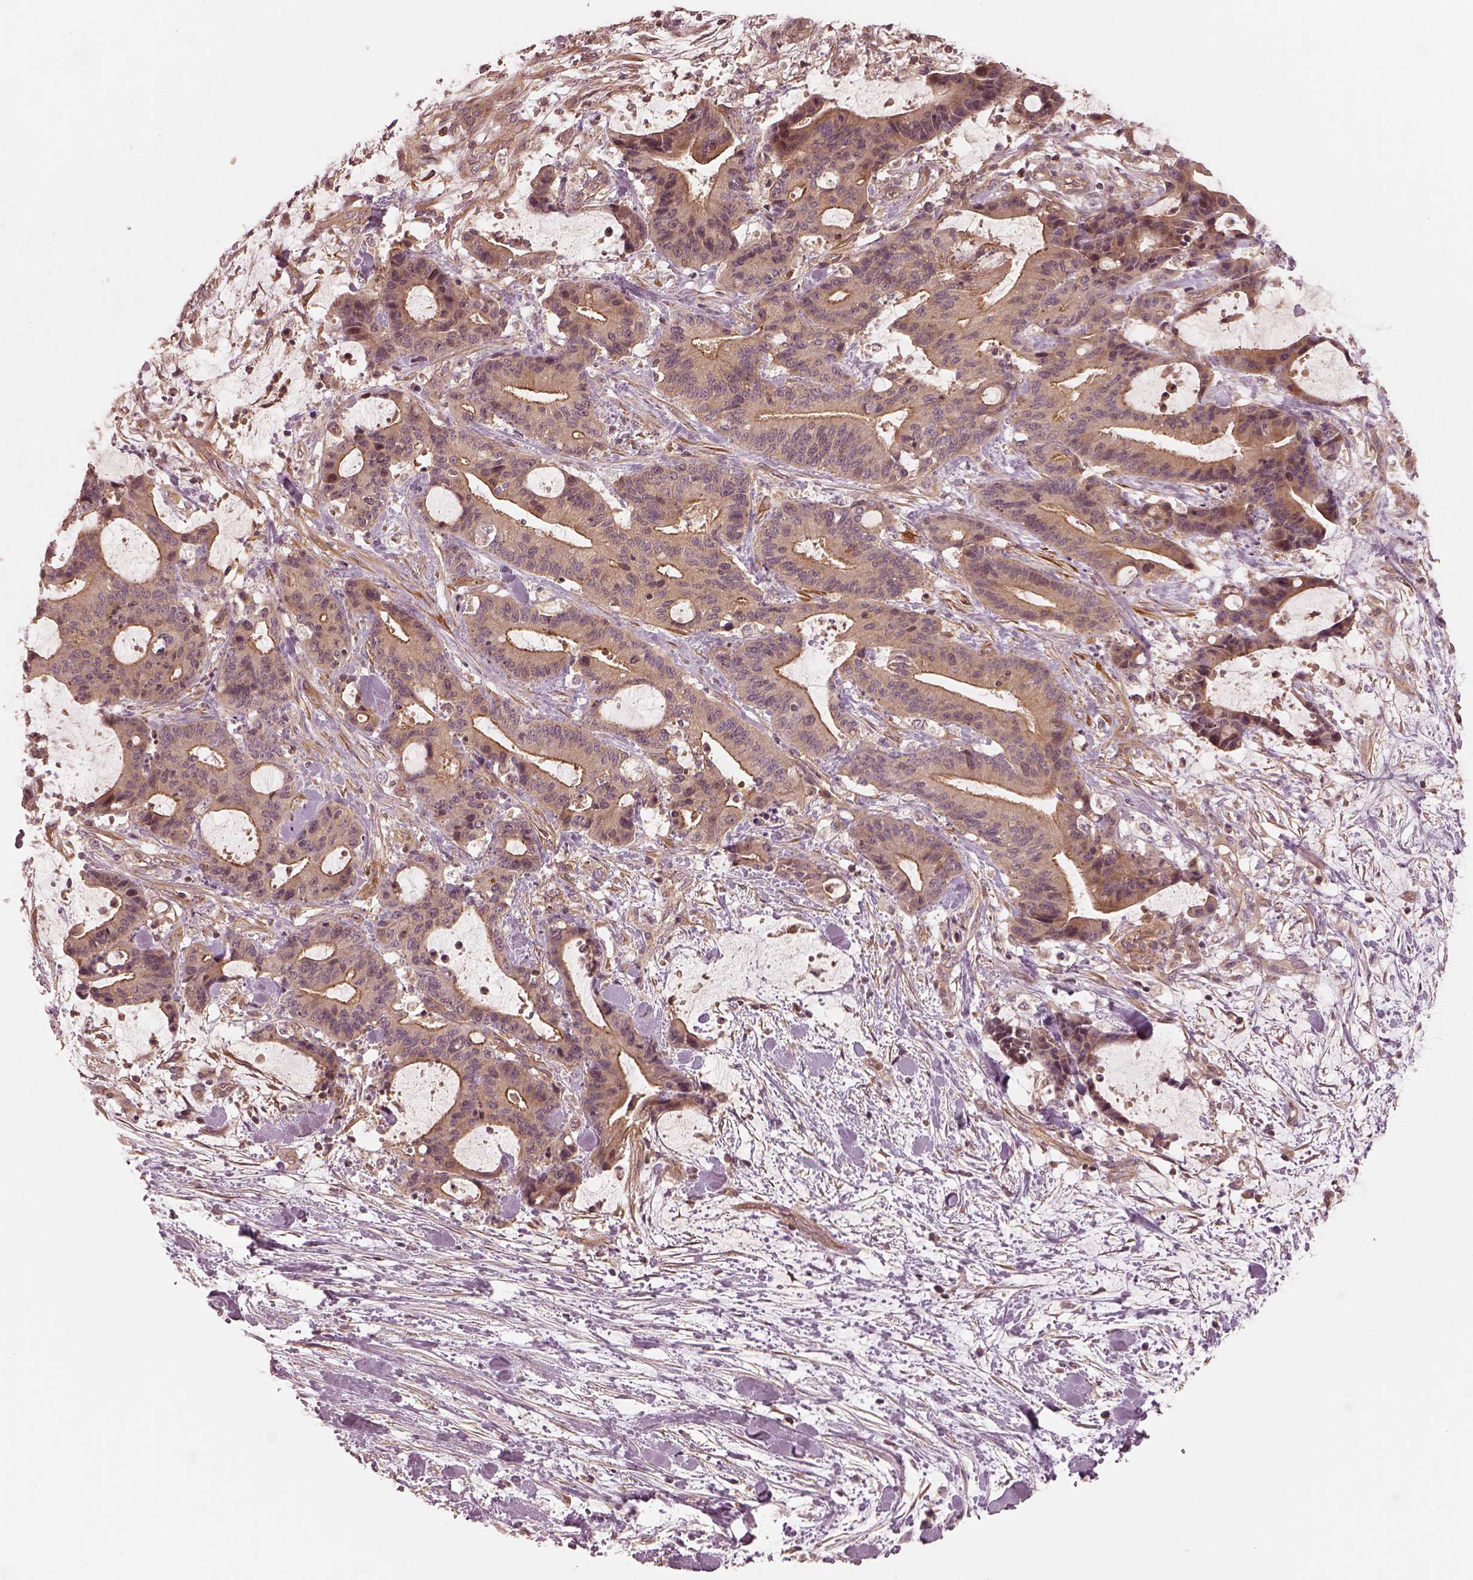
{"staining": {"intensity": "strong", "quantity": "<25%", "location": "cytoplasmic/membranous"}, "tissue": "liver cancer", "cell_type": "Tumor cells", "image_type": "cancer", "snomed": [{"axis": "morphology", "description": "Cholangiocarcinoma"}, {"axis": "topography", "description": "Liver"}], "caption": "Human liver cancer stained with a brown dye displays strong cytoplasmic/membranous positive staining in approximately <25% of tumor cells.", "gene": "FAM107B", "patient": {"sex": "female", "age": 73}}